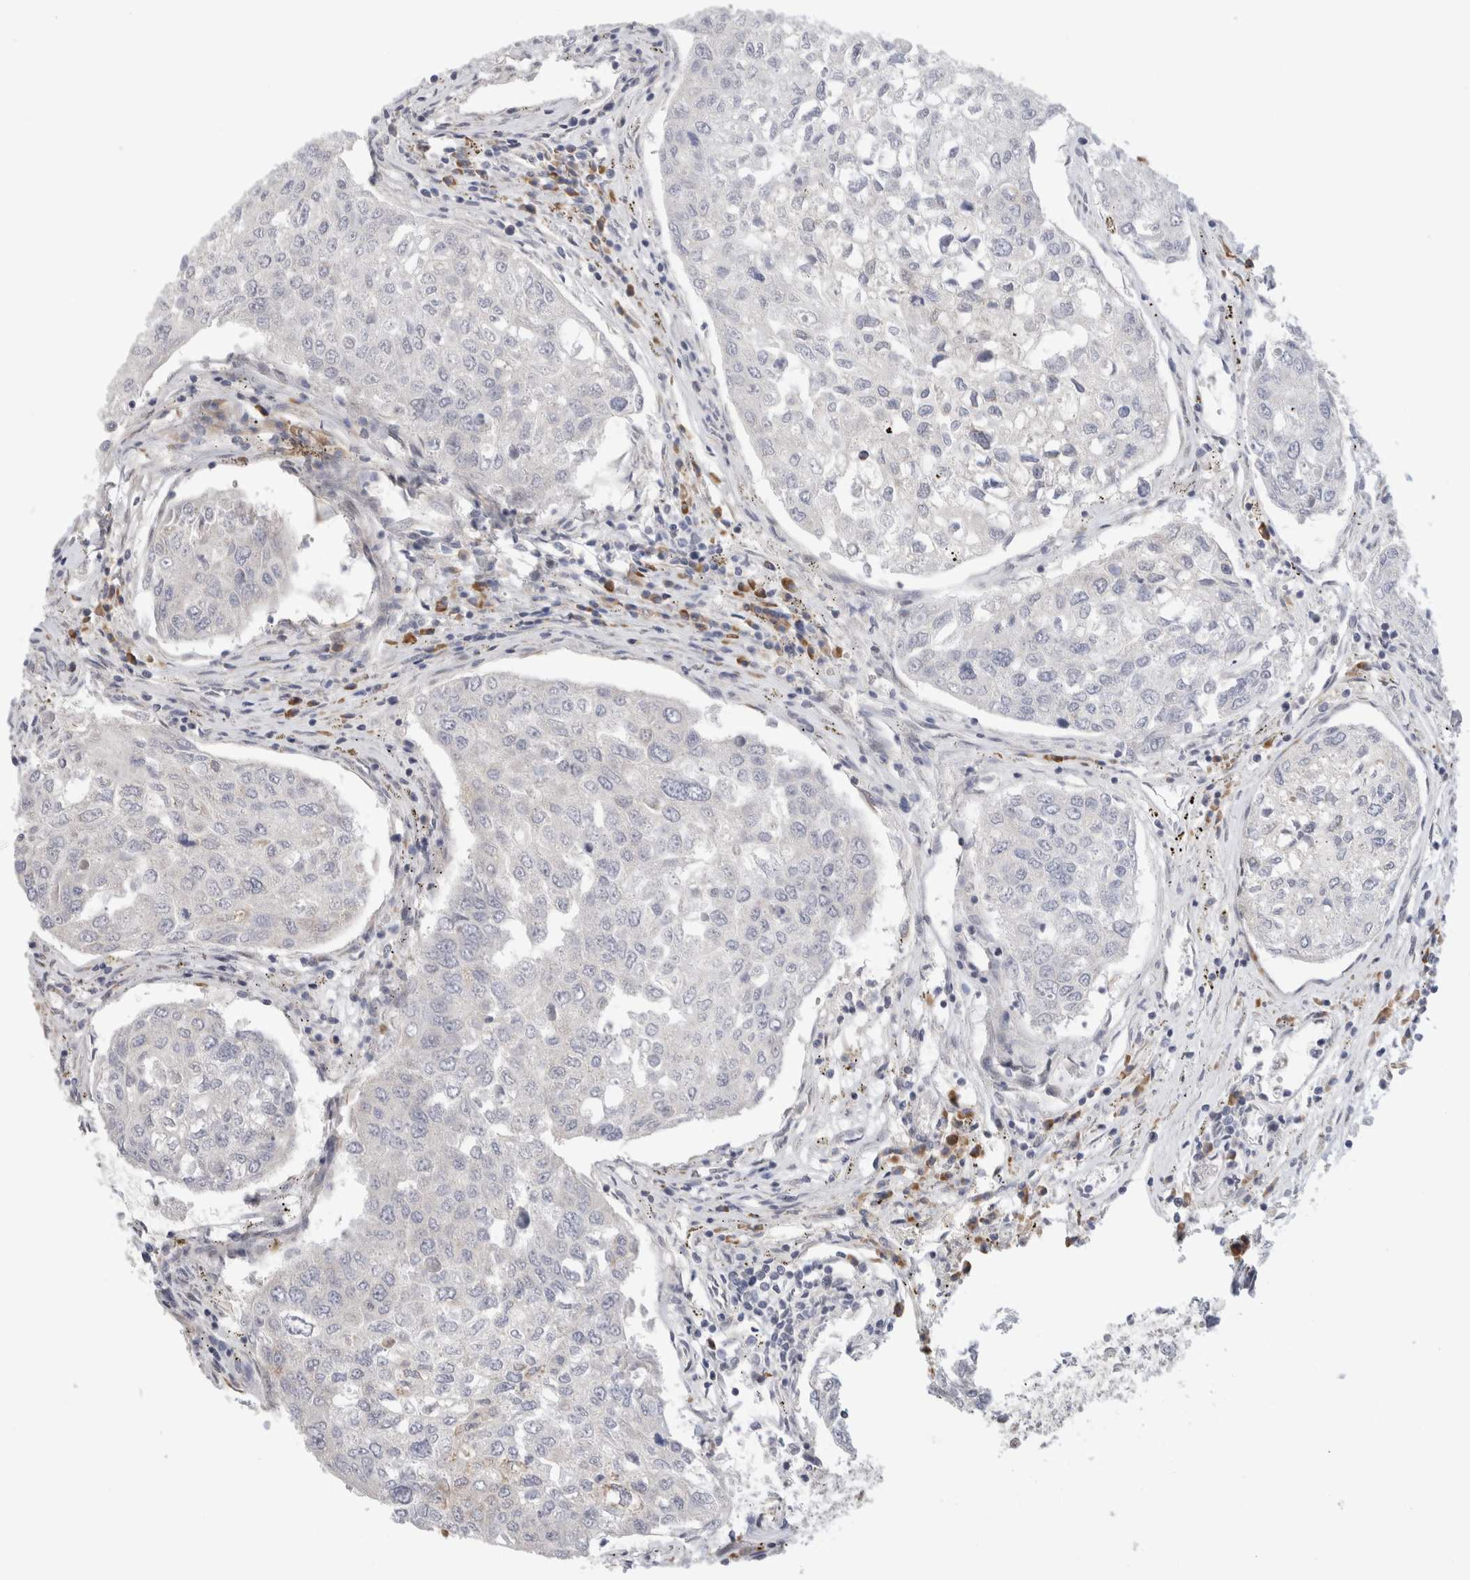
{"staining": {"intensity": "negative", "quantity": "none", "location": "none"}, "tissue": "urothelial cancer", "cell_type": "Tumor cells", "image_type": "cancer", "snomed": [{"axis": "morphology", "description": "Urothelial carcinoma, High grade"}, {"axis": "topography", "description": "Lymph node"}, {"axis": "topography", "description": "Urinary bladder"}], "caption": "IHC photomicrograph of neoplastic tissue: human urothelial cancer stained with DAB demonstrates no significant protein expression in tumor cells.", "gene": "HDLBP", "patient": {"sex": "male", "age": 51}}